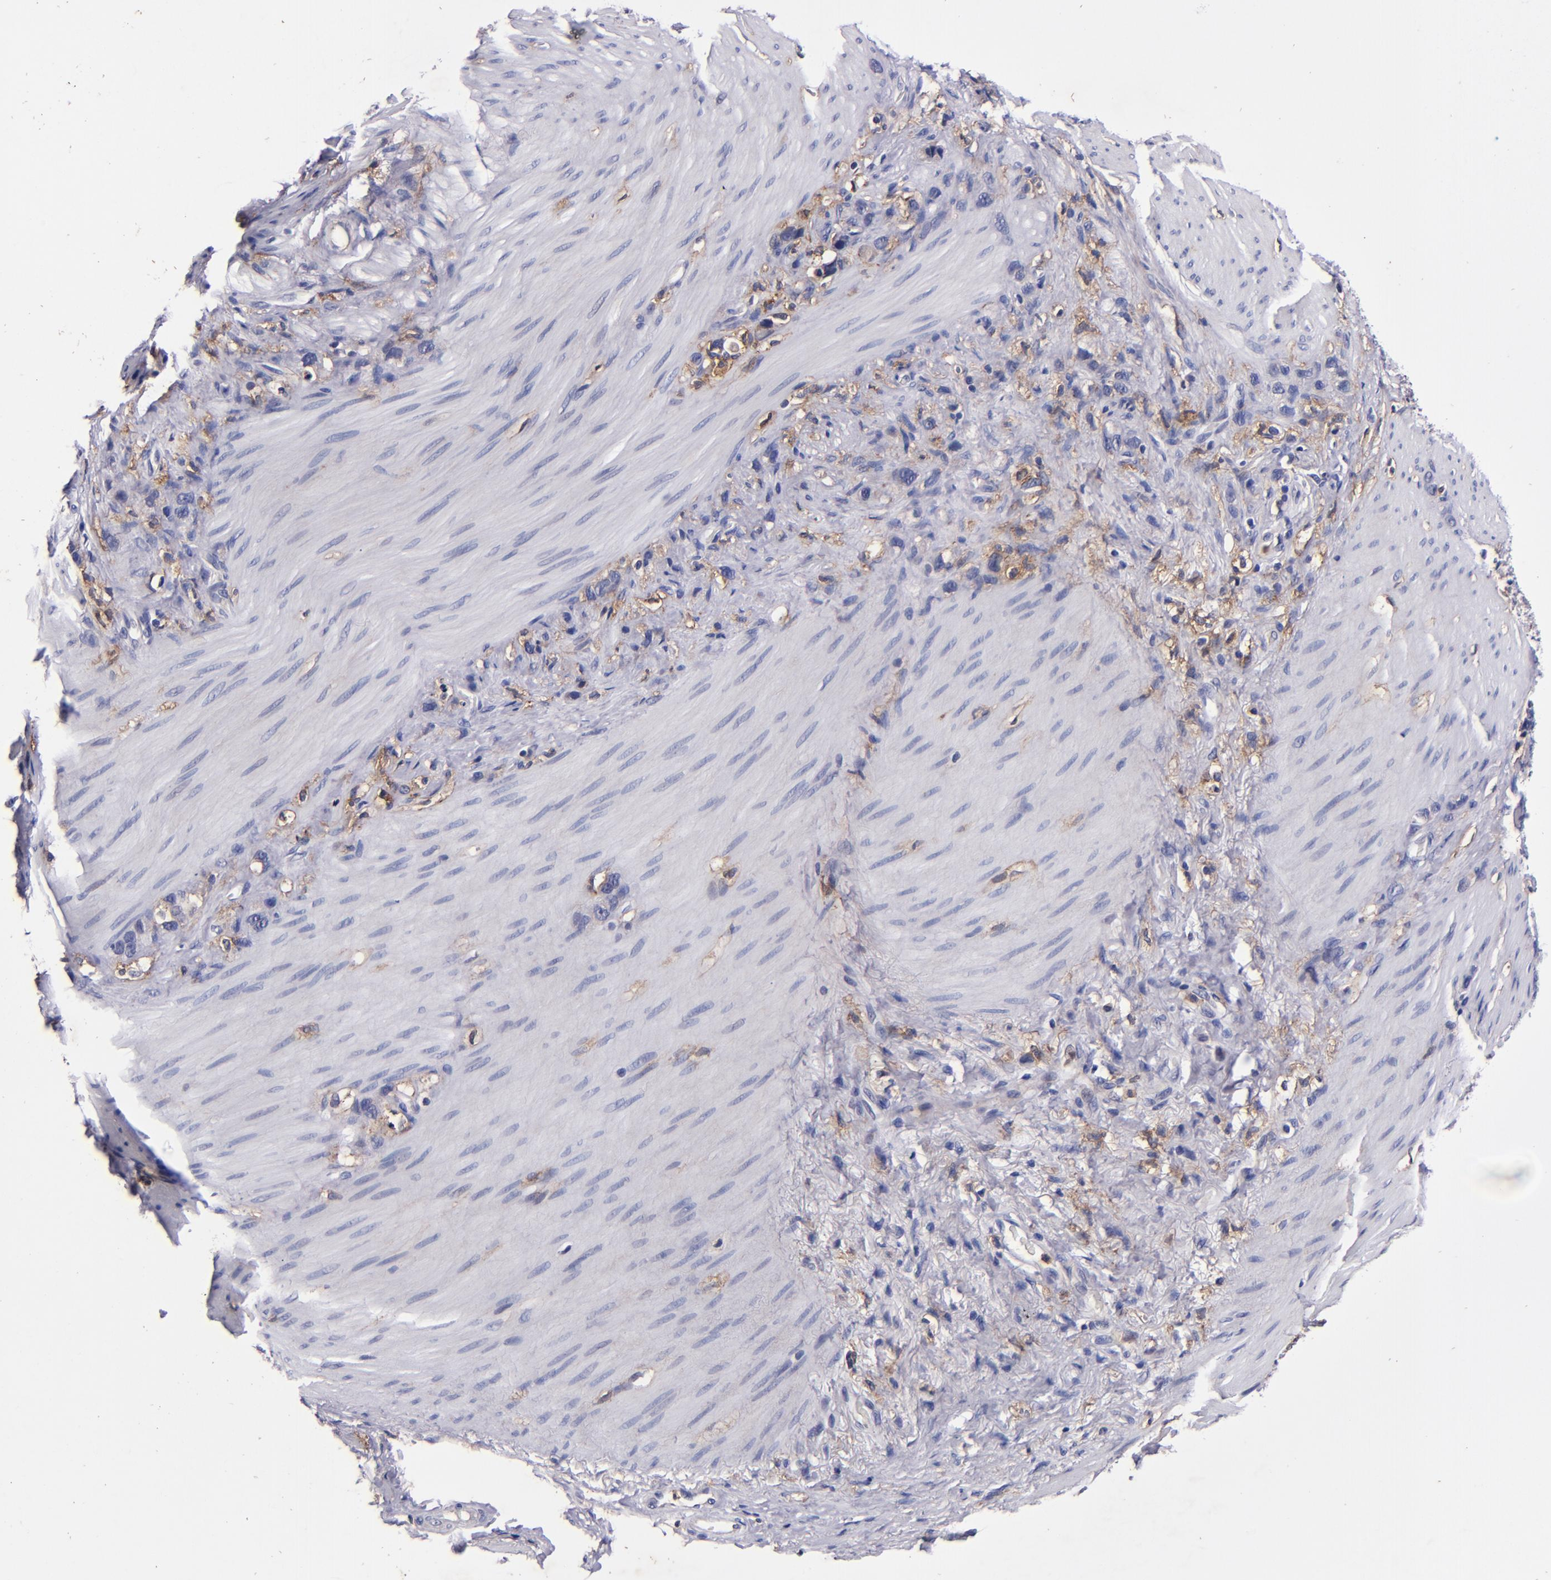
{"staining": {"intensity": "weak", "quantity": "25%-75%", "location": "cytoplasmic/membranous"}, "tissue": "stomach cancer", "cell_type": "Tumor cells", "image_type": "cancer", "snomed": [{"axis": "morphology", "description": "Normal tissue, NOS"}, {"axis": "morphology", "description": "Adenocarcinoma, NOS"}, {"axis": "morphology", "description": "Adenocarcinoma, High grade"}, {"axis": "topography", "description": "Stomach, upper"}, {"axis": "topography", "description": "Stomach"}], "caption": "IHC (DAB (3,3'-diaminobenzidine)) staining of human high-grade adenocarcinoma (stomach) reveals weak cytoplasmic/membranous protein expression in about 25%-75% of tumor cells.", "gene": "SIRPA", "patient": {"sex": "female", "age": 65}}